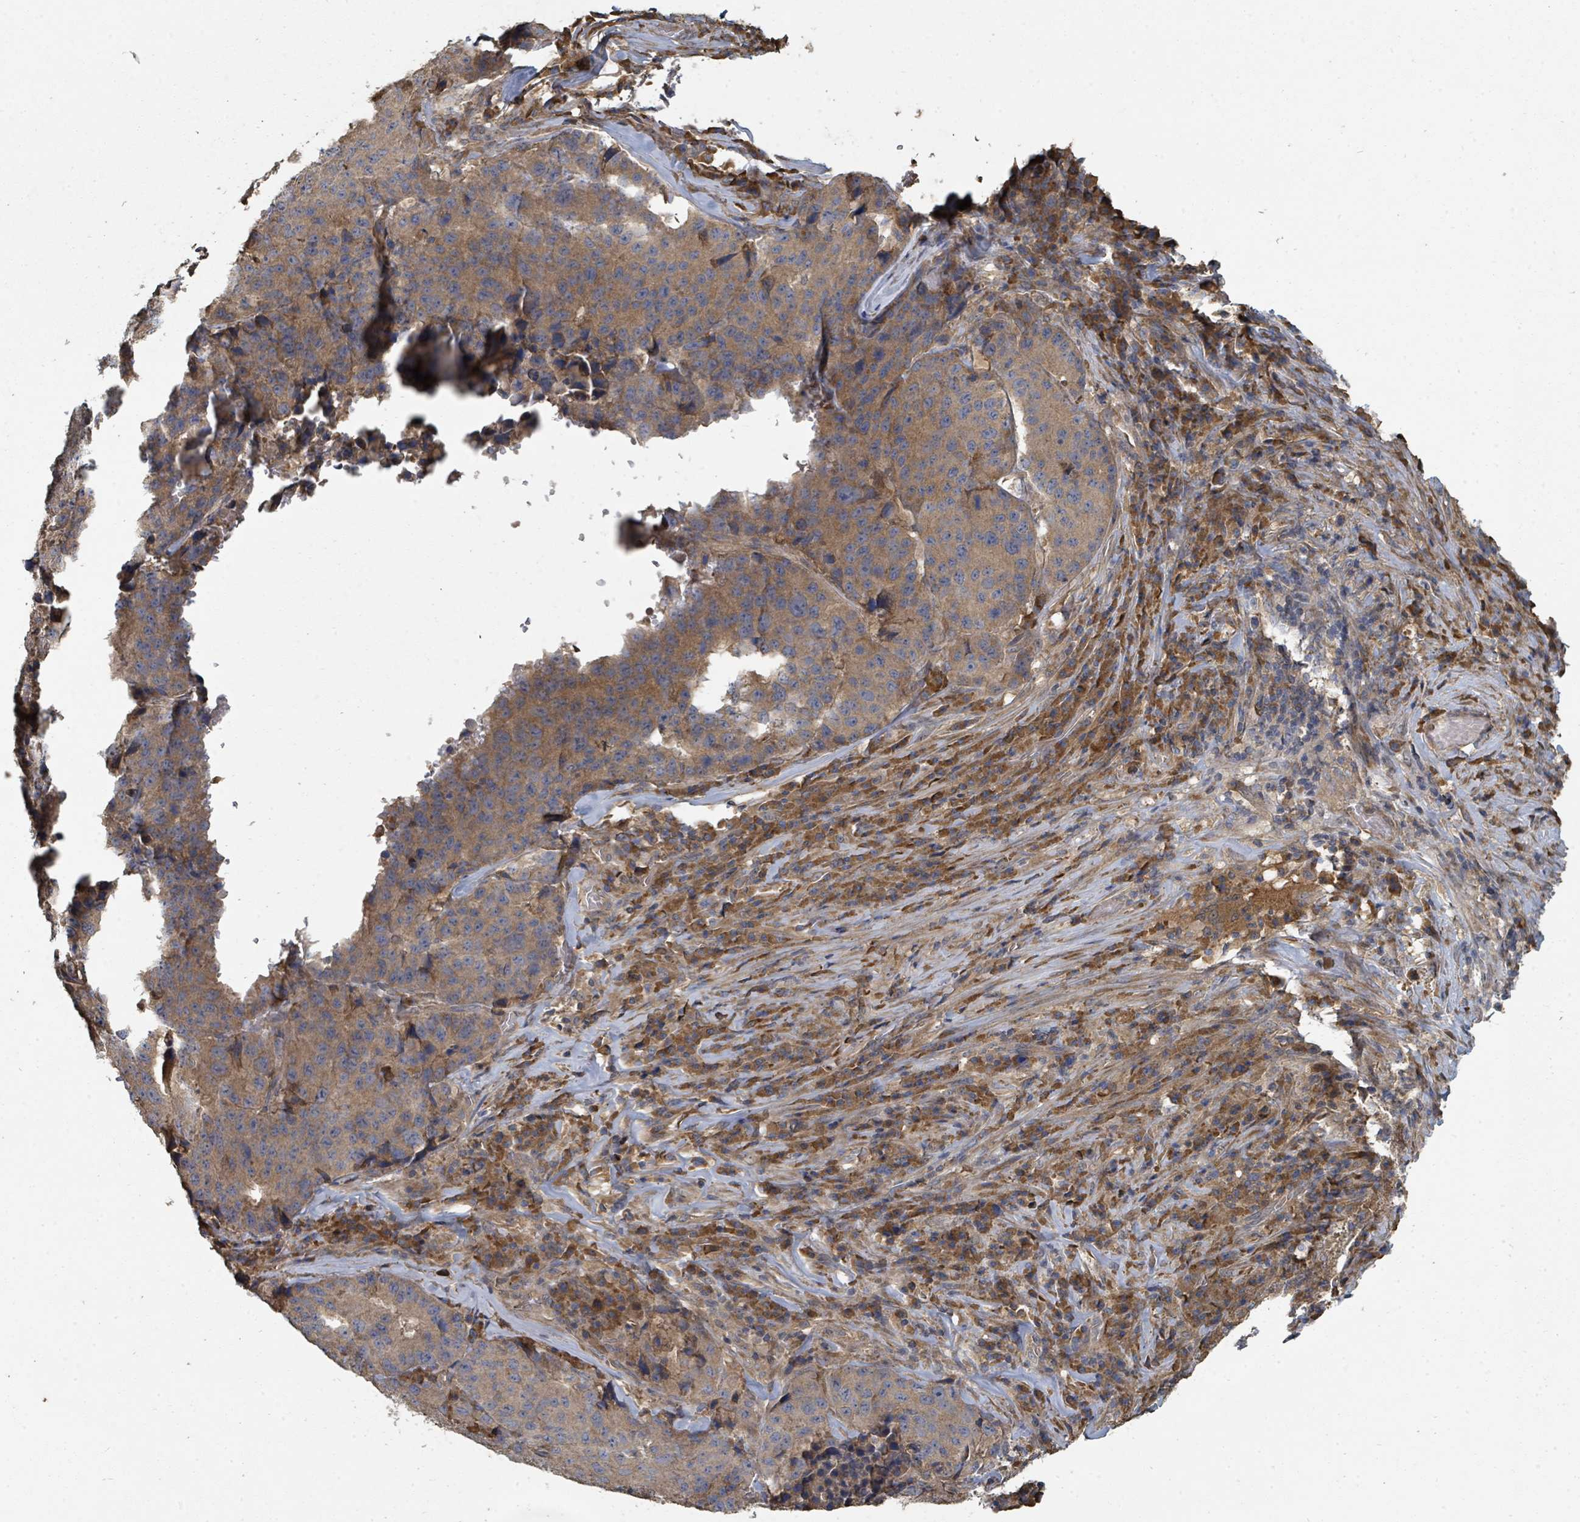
{"staining": {"intensity": "moderate", "quantity": ">75%", "location": "cytoplasmic/membranous"}, "tissue": "stomach cancer", "cell_type": "Tumor cells", "image_type": "cancer", "snomed": [{"axis": "morphology", "description": "Adenocarcinoma, NOS"}, {"axis": "topography", "description": "Stomach"}], "caption": "Approximately >75% of tumor cells in human adenocarcinoma (stomach) display moderate cytoplasmic/membranous protein positivity as visualized by brown immunohistochemical staining.", "gene": "WDFY1", "patient": {"sex": "male", "age": 71}}